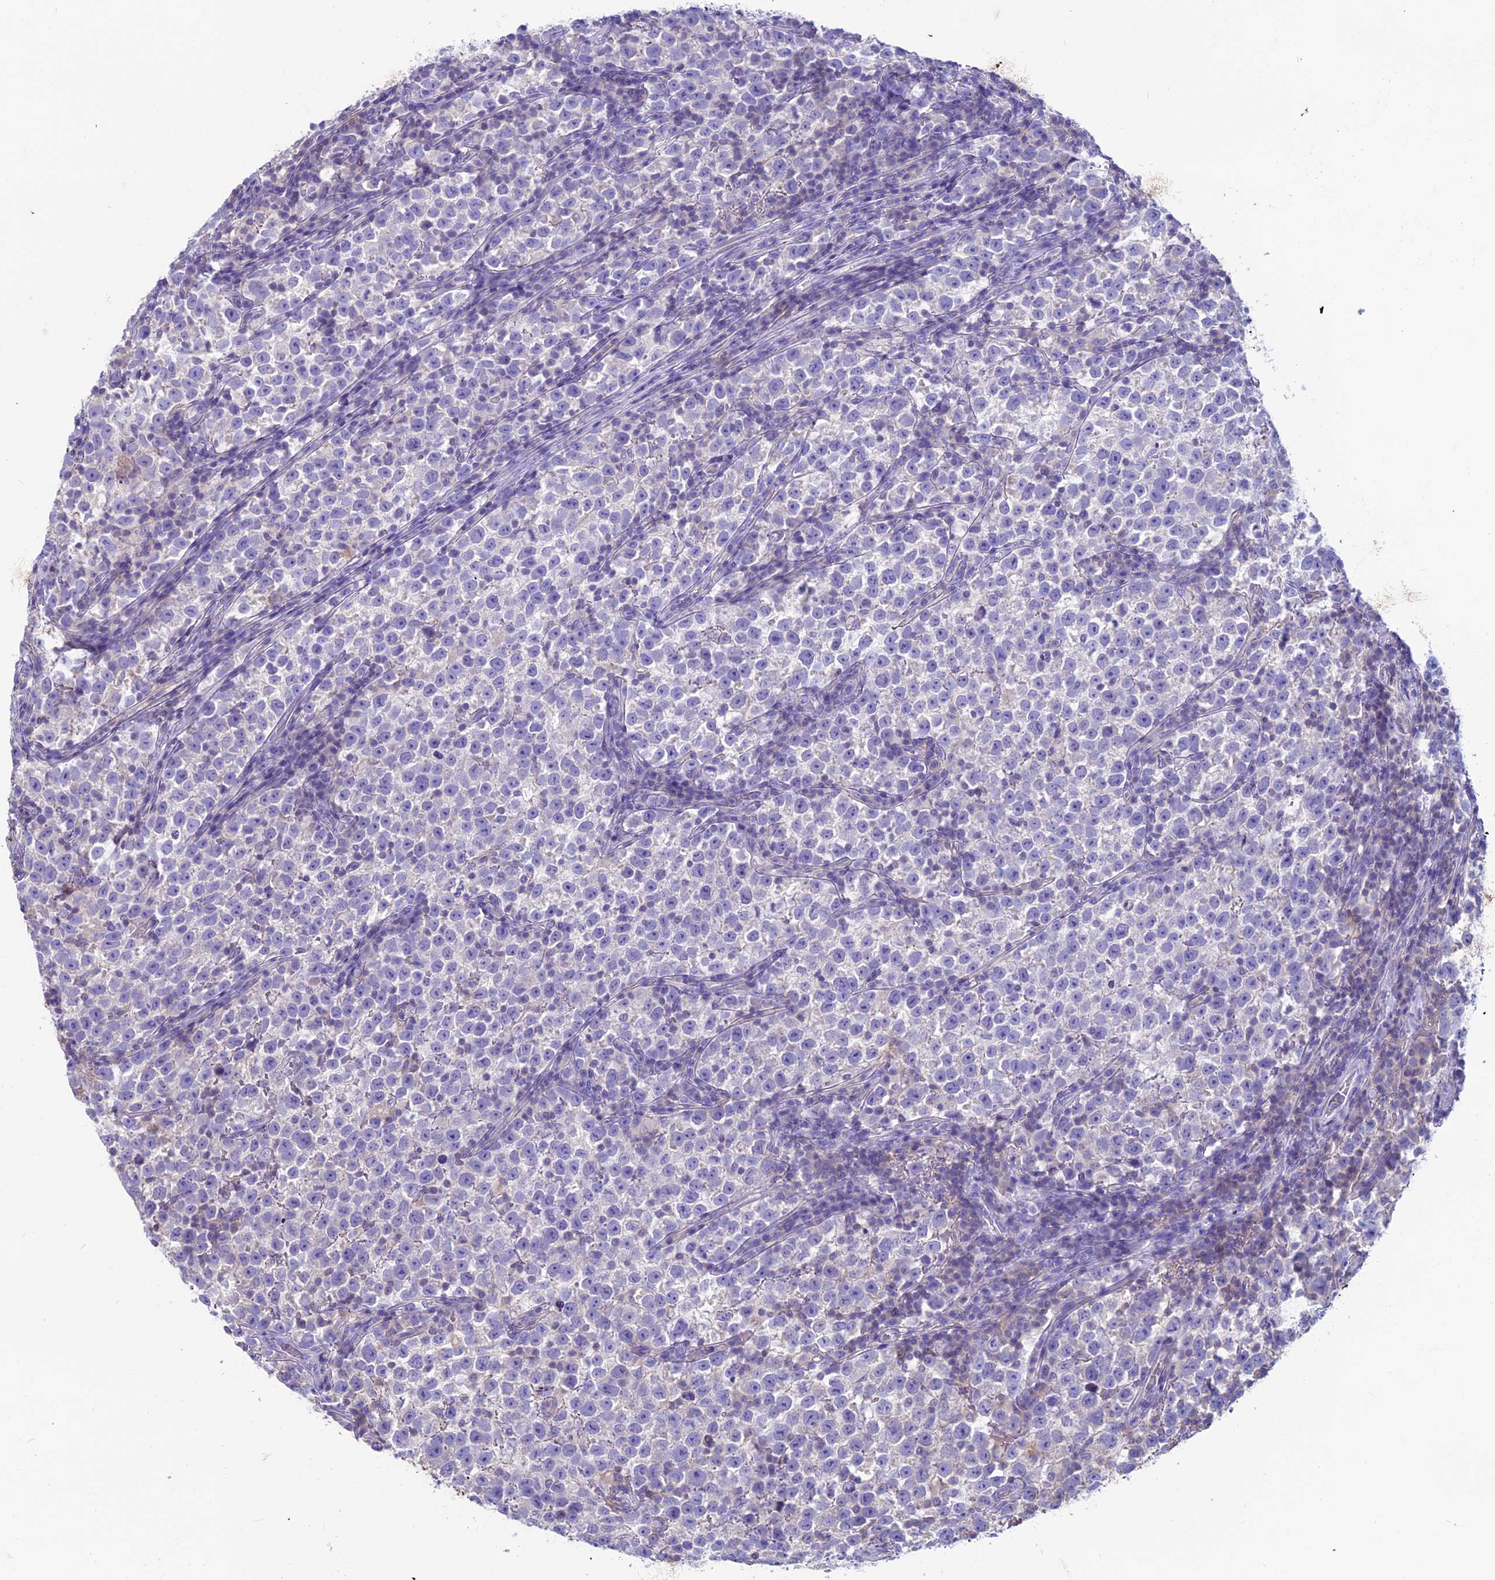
{"staining": {"intensity": "negative", "quantity": "none", "location": "none"}, "tissue": "testis cancer", "cell_type": "Tumor cells", "image_type": "cancer", "snomed": [{"axis": "morphology", "description": "Normal tissue, NOS"}, {"axis": "morphology", "description": "Seminoma, NOS"}, {"axis": "topography", "description": "Testis"}], "caption": "Immunohistochemistry histopathology image of human testis seminoma stained for a protein (brown), which shows no expression in tumor cells.", "gene": "CDAN1", "patient": {"sex": "male", "age": 43}}